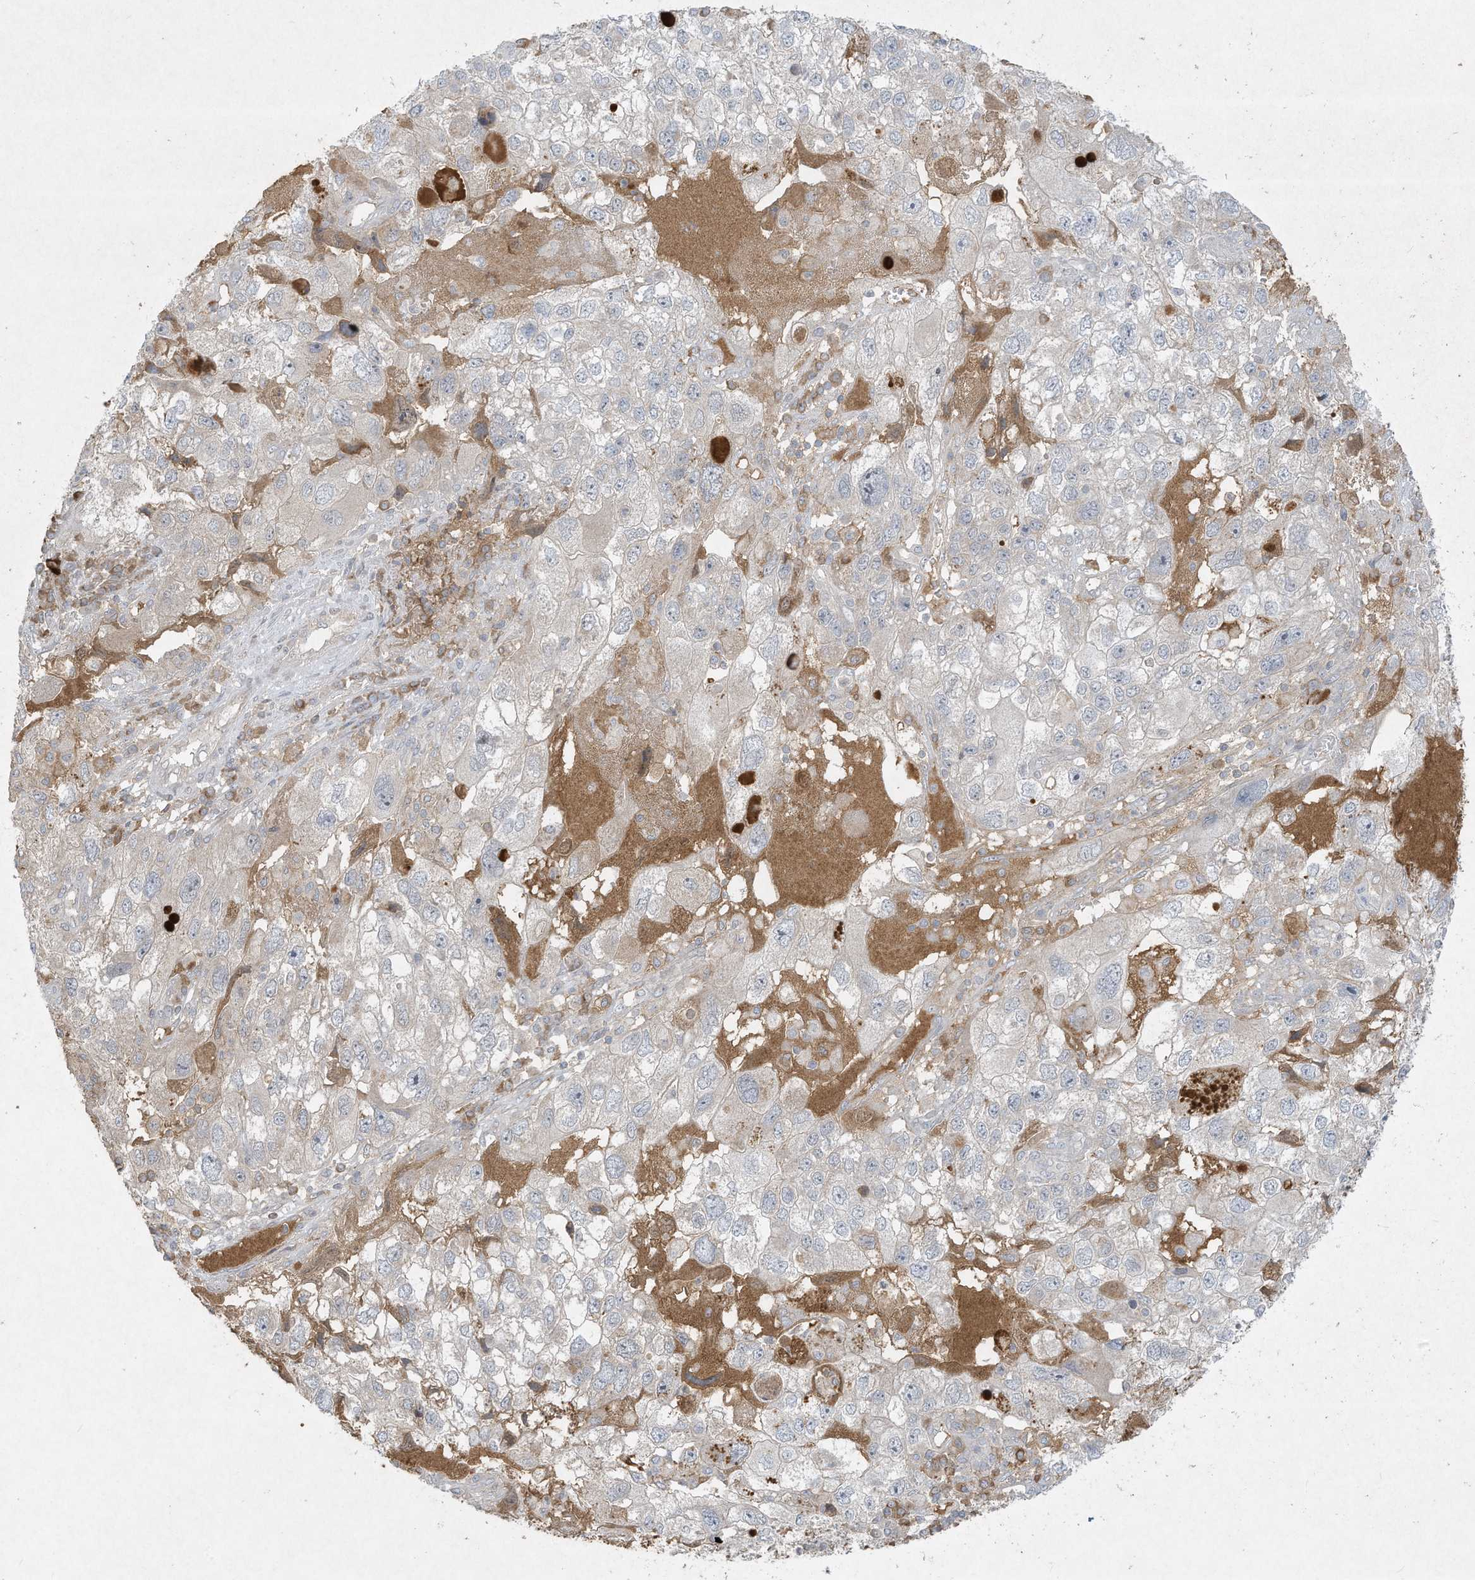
{"staining": {"intensity": "negative", "quantity": "none", "location": "none"}, "tissue": "endometrial cancer", "cell_type": "Tumor cells", "image_type": "cancer", "snomed": [{"axis": "morphology", "description": "Adenocarcinoma, NOS"}, {"axis": "topography", "description": "Endometrium"}], "caption": "Tumor cells are negative for brown protein staining in endometrial cancer (adenocarcinoma).", "gene": "FETUB", "patient": {"sex": "female", "age": 49}}